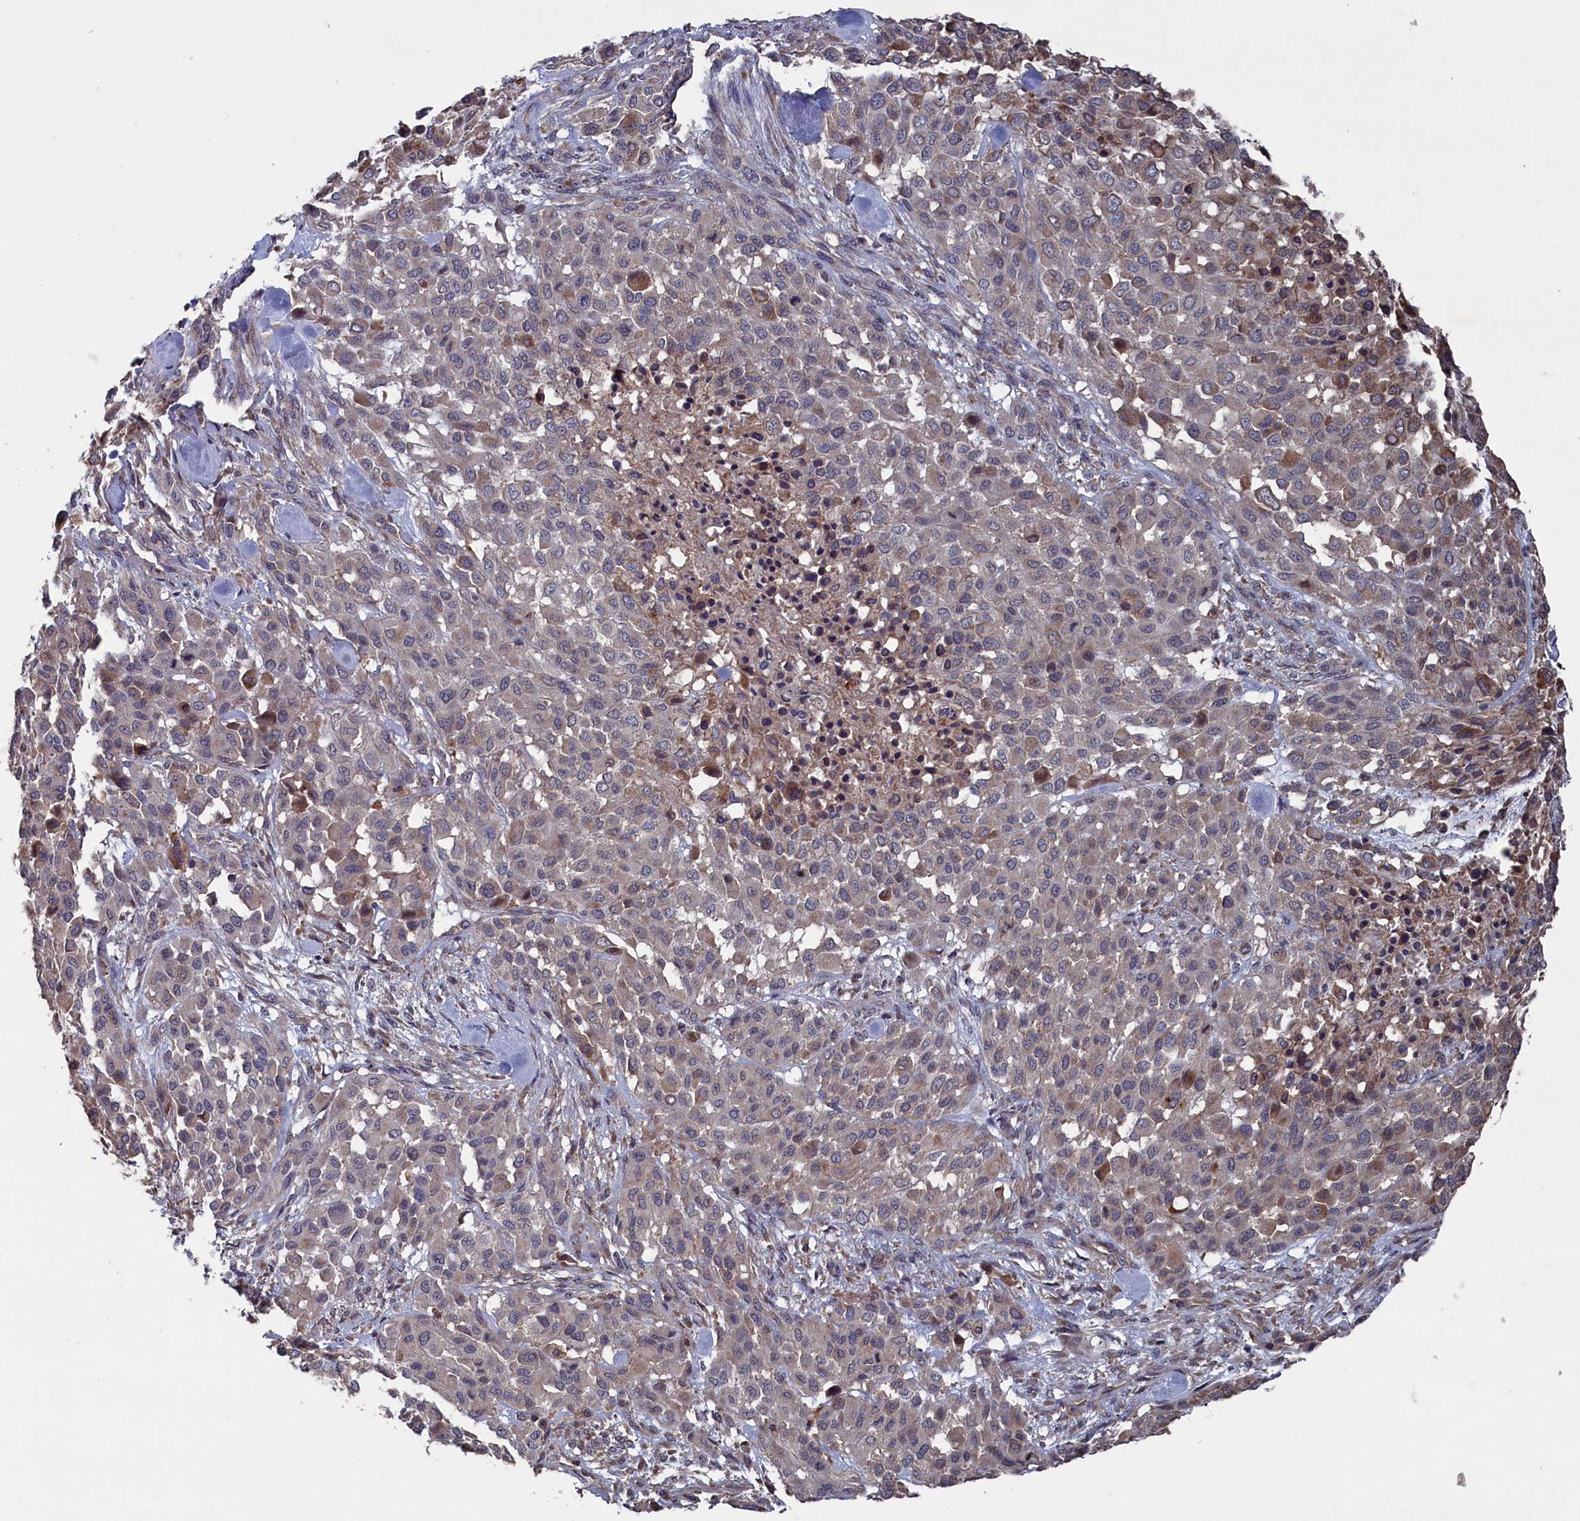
{"staining": {"intensity": "weak", "quantity": "<25%", "location": "cytoplasmic/membranous"}, "tissue": "melanoma", "cell_type": "Tumor cells", "image_type": "cancer", "snomed": [{"axis": "morphology", "description": "Malignant melanoma, Metastatic site"}, {"axis": "topography", "description": "Skin"}], "caption": "Human melanoma stained for a protein using immunohistochemistry demonstrates no expression in tumor cells.", "gene": "SPATA13", "patient": {"sex": "female", "age": 81}}